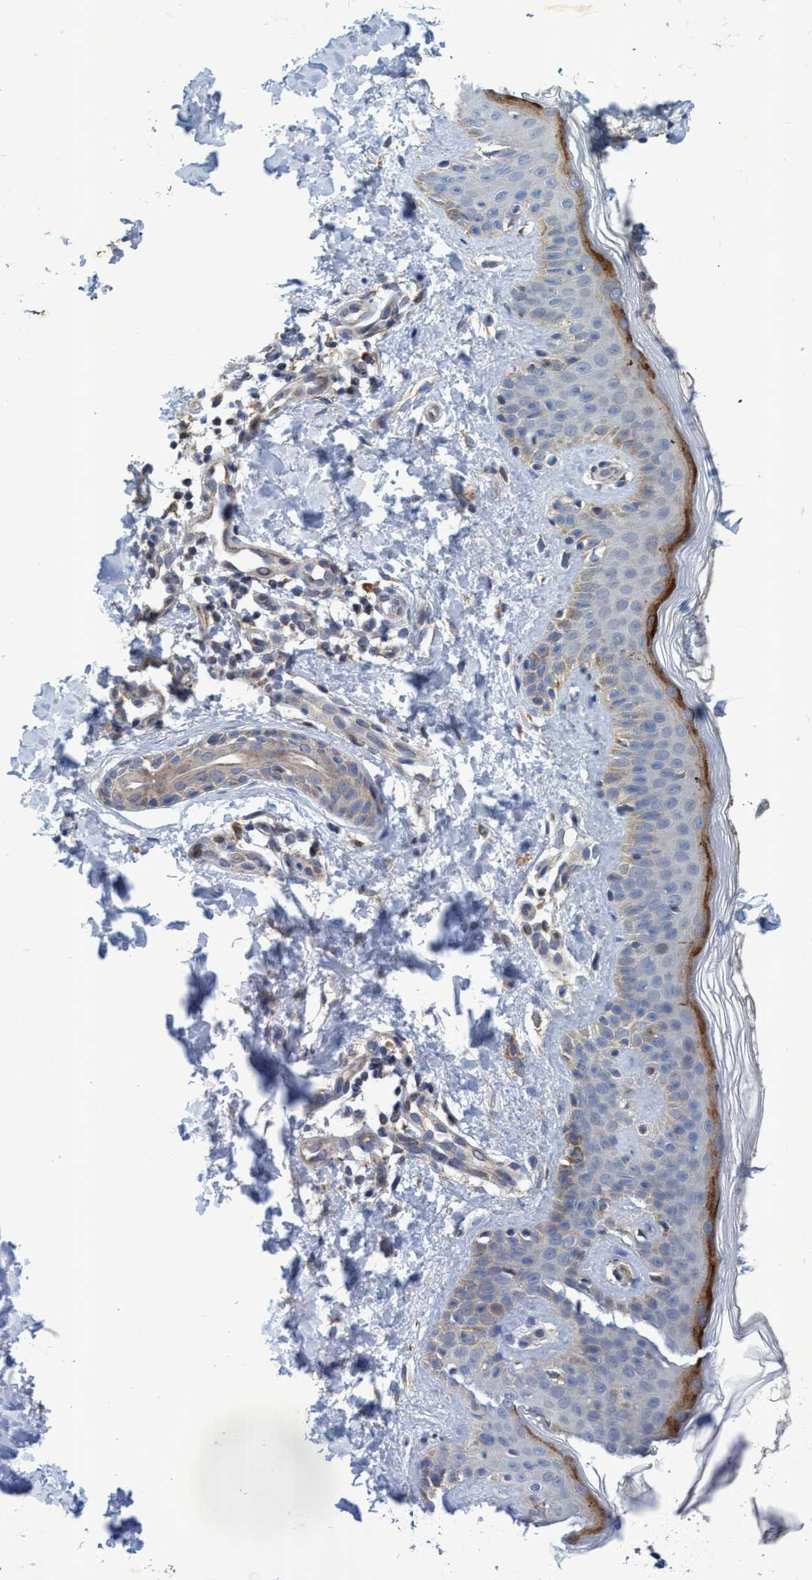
{"staining": {"intensity": "weak", "quantity": ">75%", "location": "cytoplasmic/membranous"}, "tissue": "skin", "cell_type": "Fibroblasts", "image_type": "normal", "snomed": [{"axis": "morphology", "description": "Normal tissue, NOS"}, {"axis": "topography", "description": "Skin"}], "caption": "Protein expression analysis of normal human skin reveals weak cytoplasmic/membranous positivity in about >75% of fibroblasts. (brown staining indicates protein expression, while blue staining denotes nuclei).", "gene": "NAT16", "patient": {"sex": "male", "age": 40}}